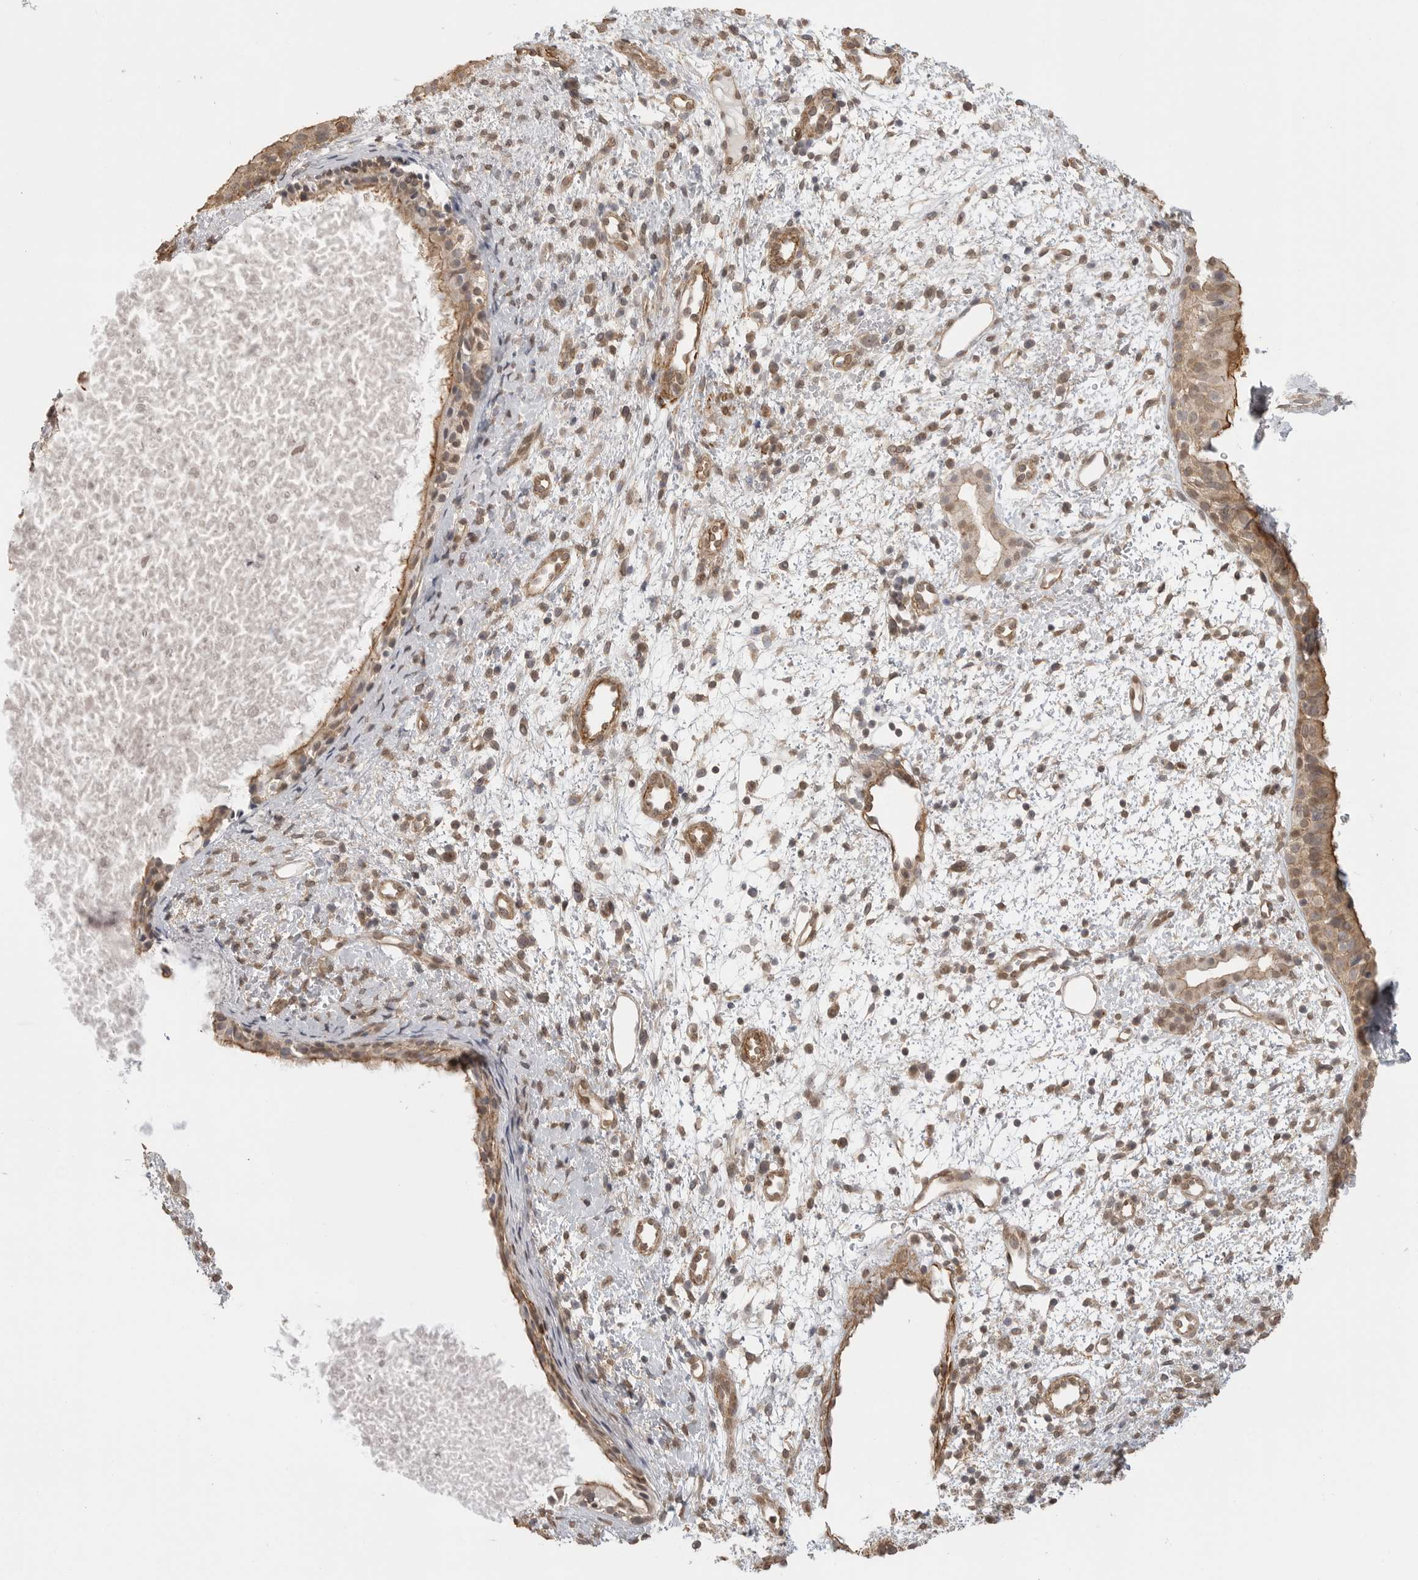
{"staining": {"intensity": "moderate", "quantity": ">75%", "location": "cytoplasmic/membranous"}, "tissue": "nasopharynx", "cell_type": "Respiratory epithelial cells", "image_type": "normal", "snomed": [{"axis": "morphology", "description": "Normal tissue, NOS"}, {"axis": "topography", "description": "Nasopharynx"}], "caption": "Immunohistochemical staining of normal human nasopharynx exhibits medium levels of moderate cytoplasmic/membranous staining in approximately >75% of respiratory epithelial cells.", "gene": "GPC2", "patient": {"sex": "male", "age": 22}}